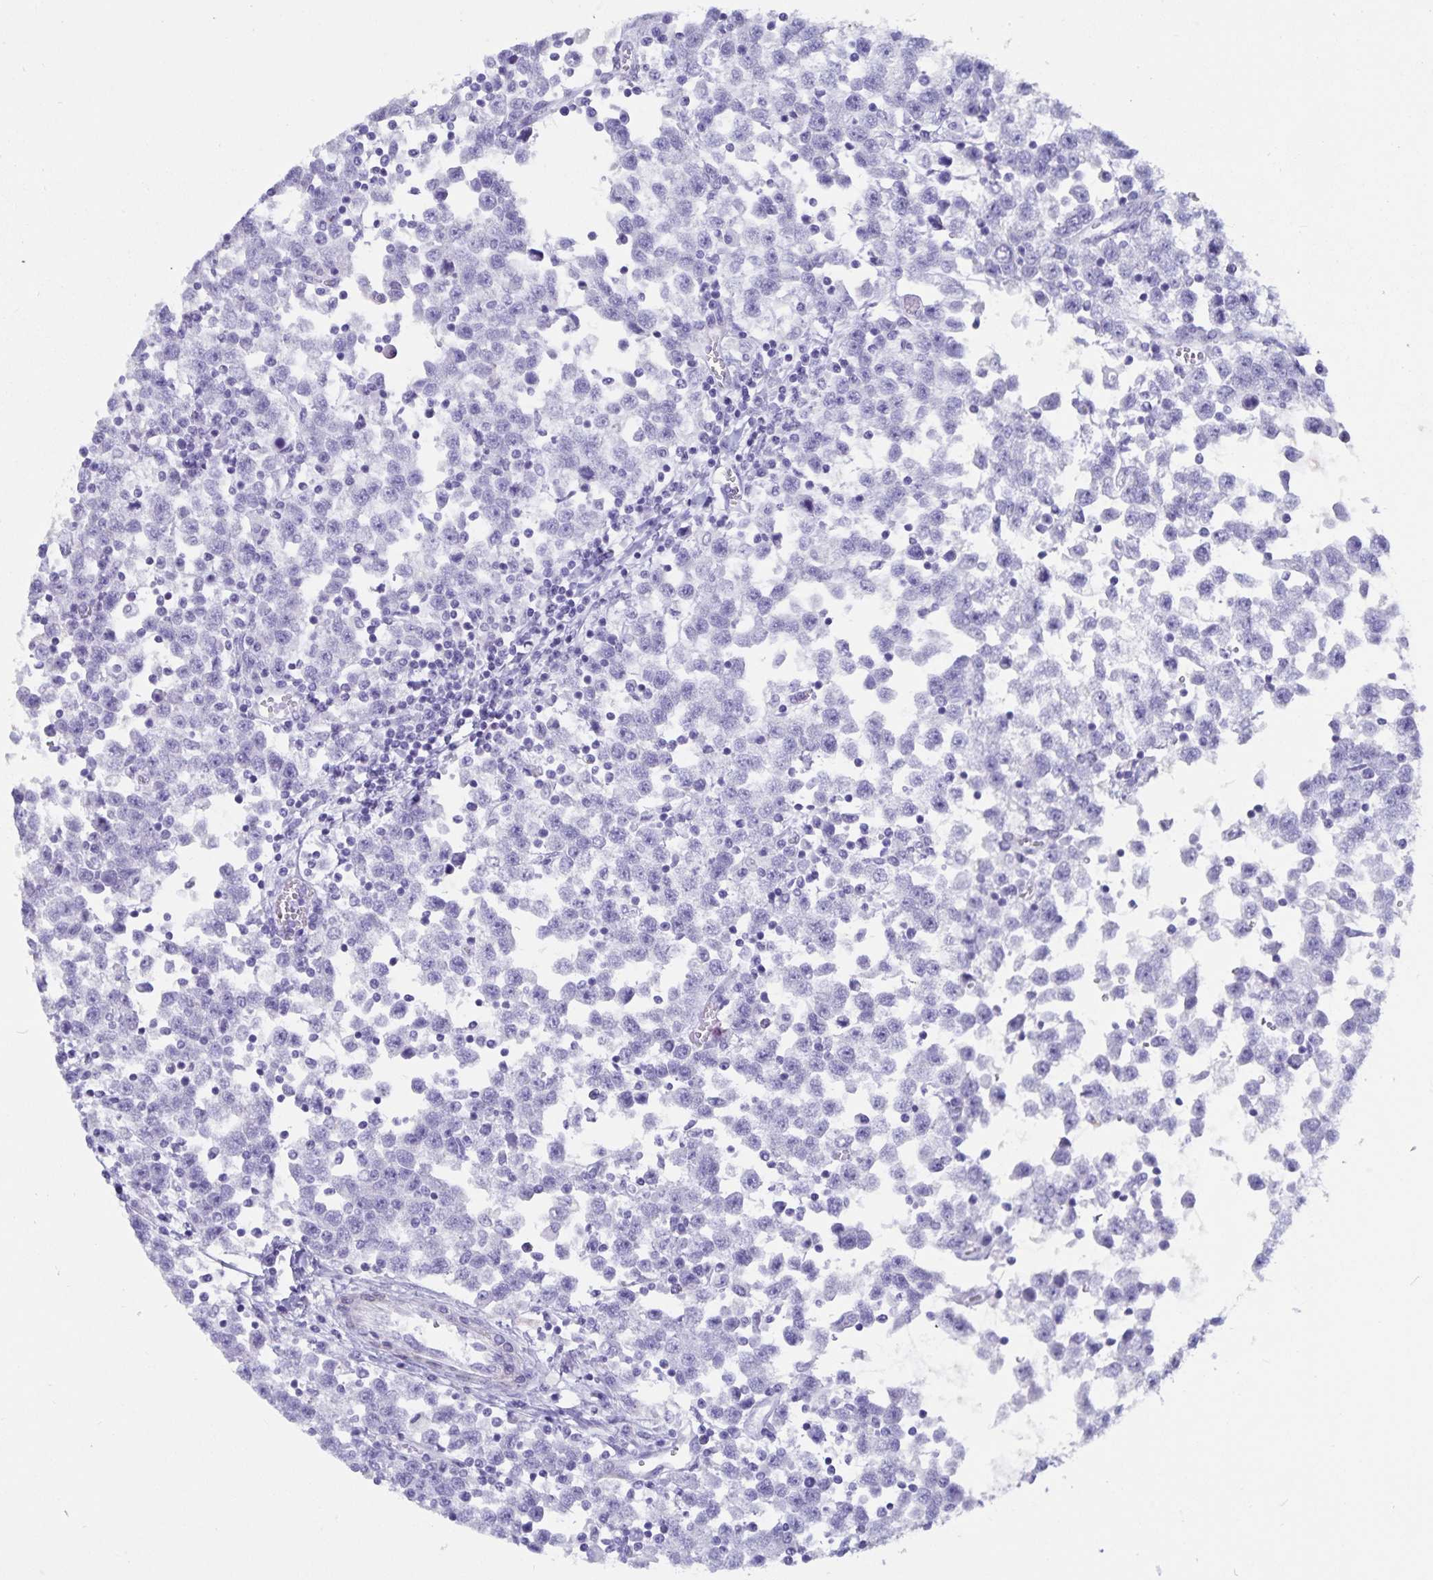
{"staining": {"intensity": "negative", "quantity": "none", "location": "none"}, "tissue": "testis cancer", "cell_type": "Tumor cells", "image_type": "cancer", "snomed": [{"axis": "morphology", "description": "Seminoma, NOS"}, {"axis": "topography", "description": "Testis"}], "caption": "Immunohistochemistry photomicrograph of human testis cancer stained for a protein (brown), which exhibits no expression in tumor cells. Brightfield microscopy of immunohistochemistry (IHC) stained with DAB (3,3'-diaminobenzidine) (brown) and hematoxylin (blue), captured at high magnification.", "gene": "GPR137", "patient": {"sex": "male", "age": 34}}